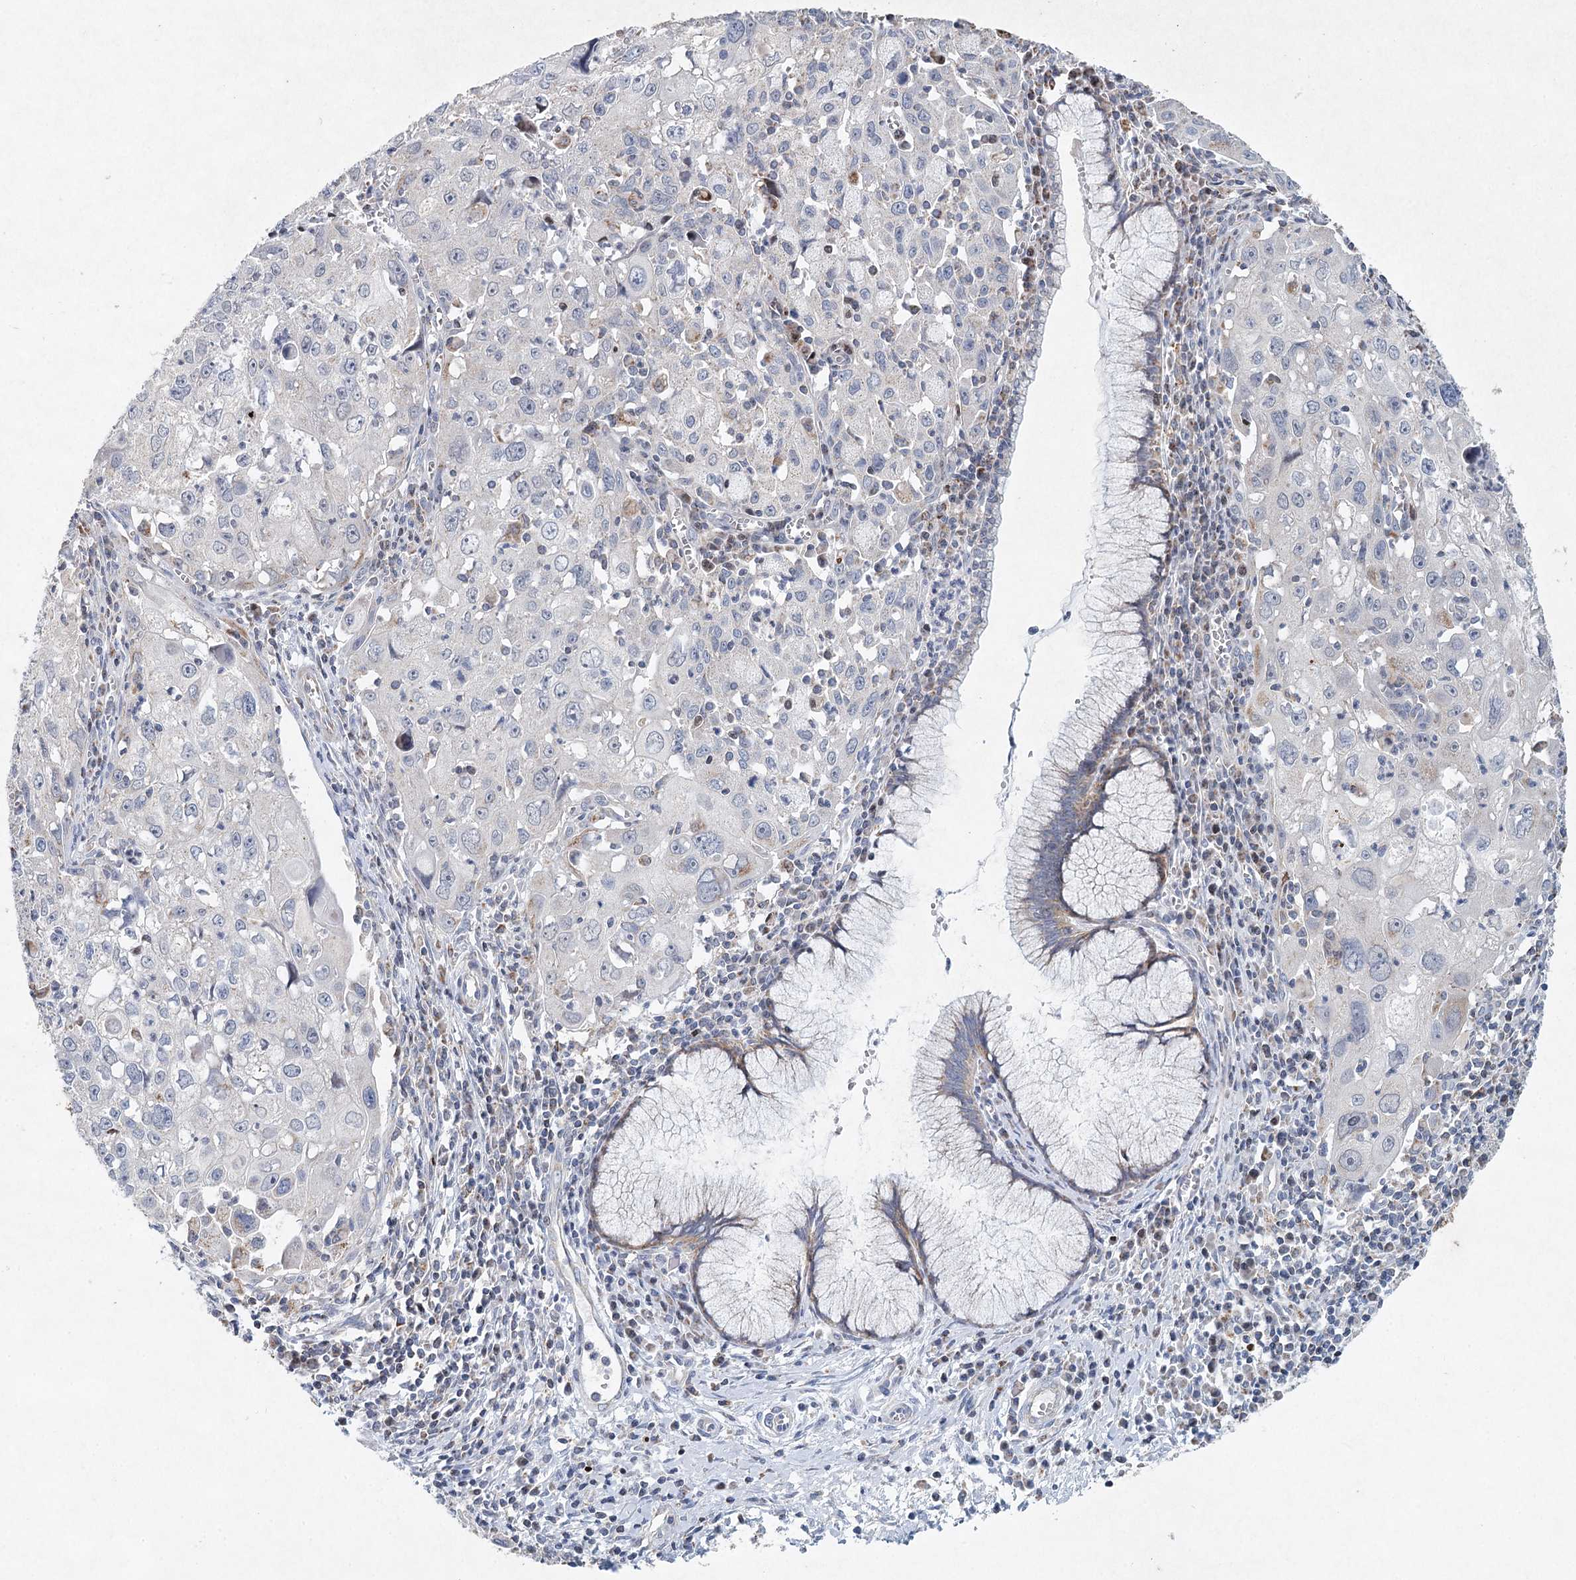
{"staining": {"intensity": "negative", "quantity": "none", "location": "none"}, "tissue": "cervical cancer", "cell_type": "Tumor cells", "image_type": "cancer", "snomed": [{"axis": "morphology", "description": "Squamous cell carcinoma, NOS"}, {"axis": "topography", "description": "Cervix"}], "caption": "Squamous cell carcinoma (cervical) was stained to show a protein in brown. There is no significant staining in tumor cells.", "gene": "XPO6", "patient": {"sex": "female", "age": 42}}